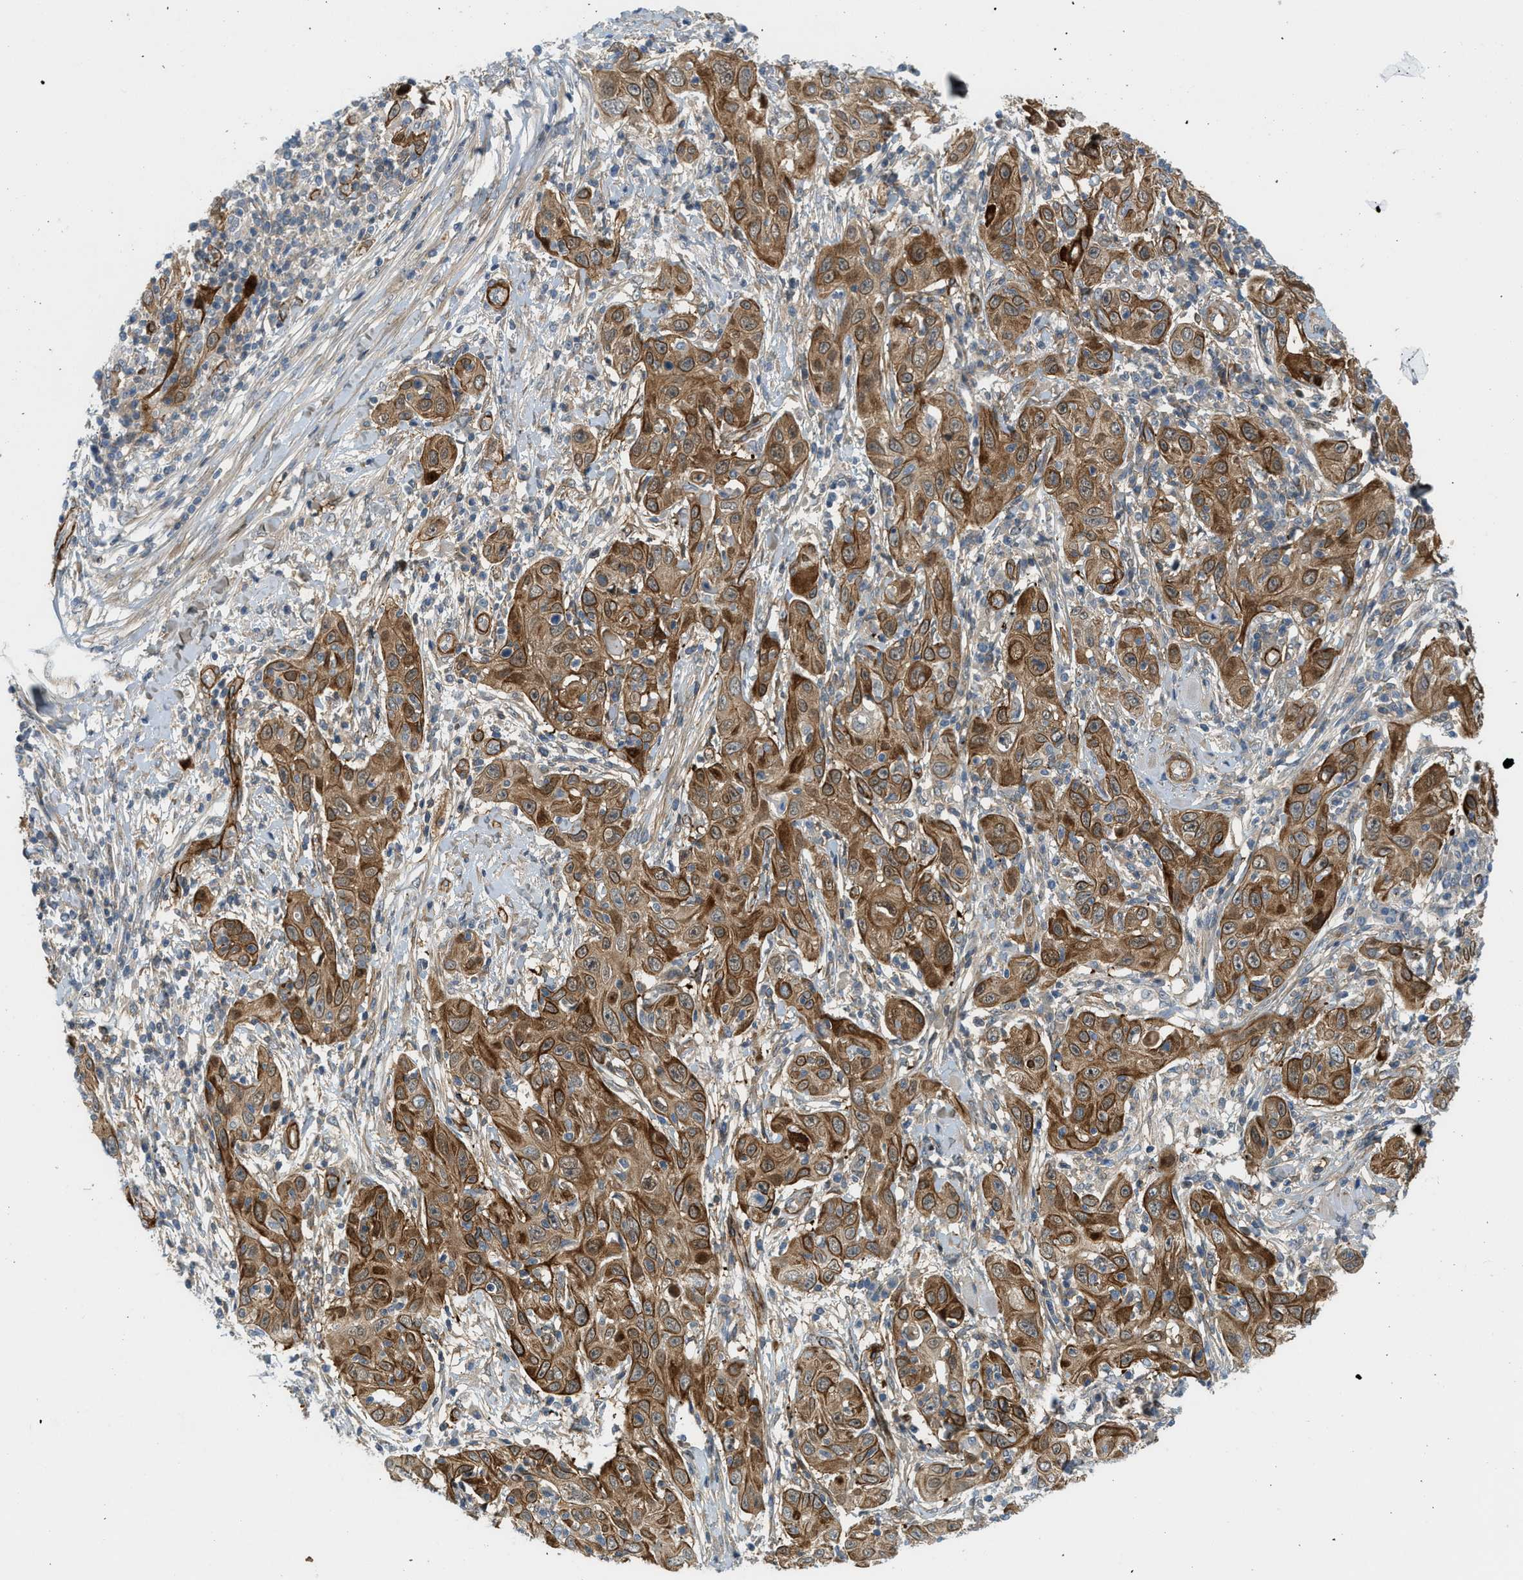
{"staining": {"intensity": "moderate", "quantity": ">75%", "location": "cytoplasmic/membranous"}, "tissue": "skin cancer", "cell_type": "Tumor cells", "image_type": "cancer", "snomed": [{"axis": "morphology", "description": "Squamous cell carcinoma, NOS"}, {"axis": "topography", "description": "Skin"}], "caption": "A medium amount of moderate cytoplasmic/membranous staining is identified in about >75% of tumor cells in skin cancer (squamous cell carcinoma) tissue. The staining was performed using DAB (3,3'-diaminobenzidine), with brown indicating positive protein expression. Nuclei are stained blue with hematoxylin.", "gene": "EDNRA", "patient": {"sex": "female", "age": 88}}